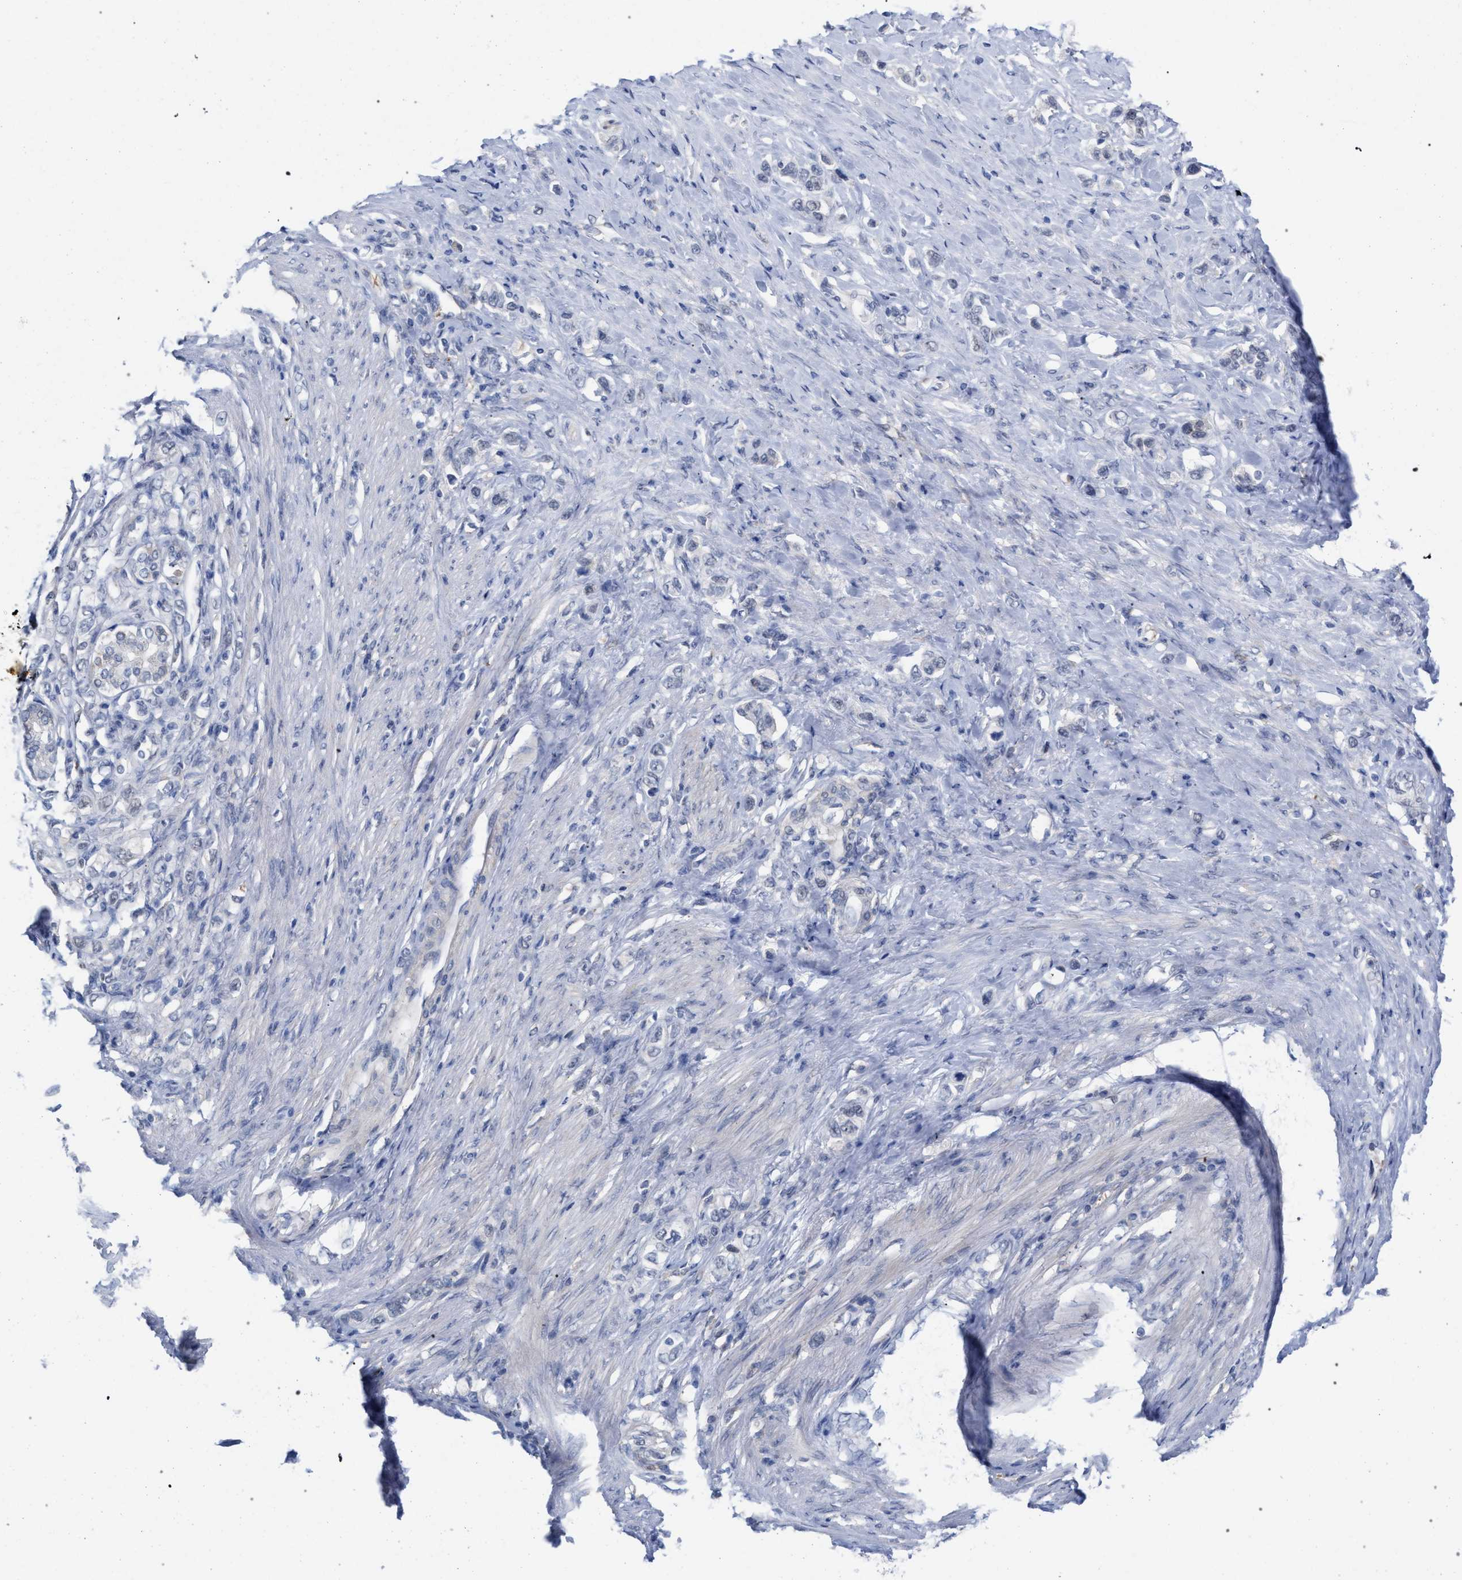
{"staining": {"intensity": "negative", "quantity": "none", "location": "none"}, "tissue": "stomach cancer", "cell_type": "Tumor cells", "image_type": "cancer", "snomed": [{"axis": "morphology", "description": "Adenocarcinoma, NOS"}, {"axis": "topography", "description": "Stomach"}], "caption": "Stomach cancer was stained to show a protein in brown. There is no significant expression in tumor cells. Brightfield microscopy of immunohistochemistry stained with DAB (brown) and hematoxylin (blue), captured at high magnification.", "gene": "FHOD3", "patient": {"sex": "female", "age": 65}}